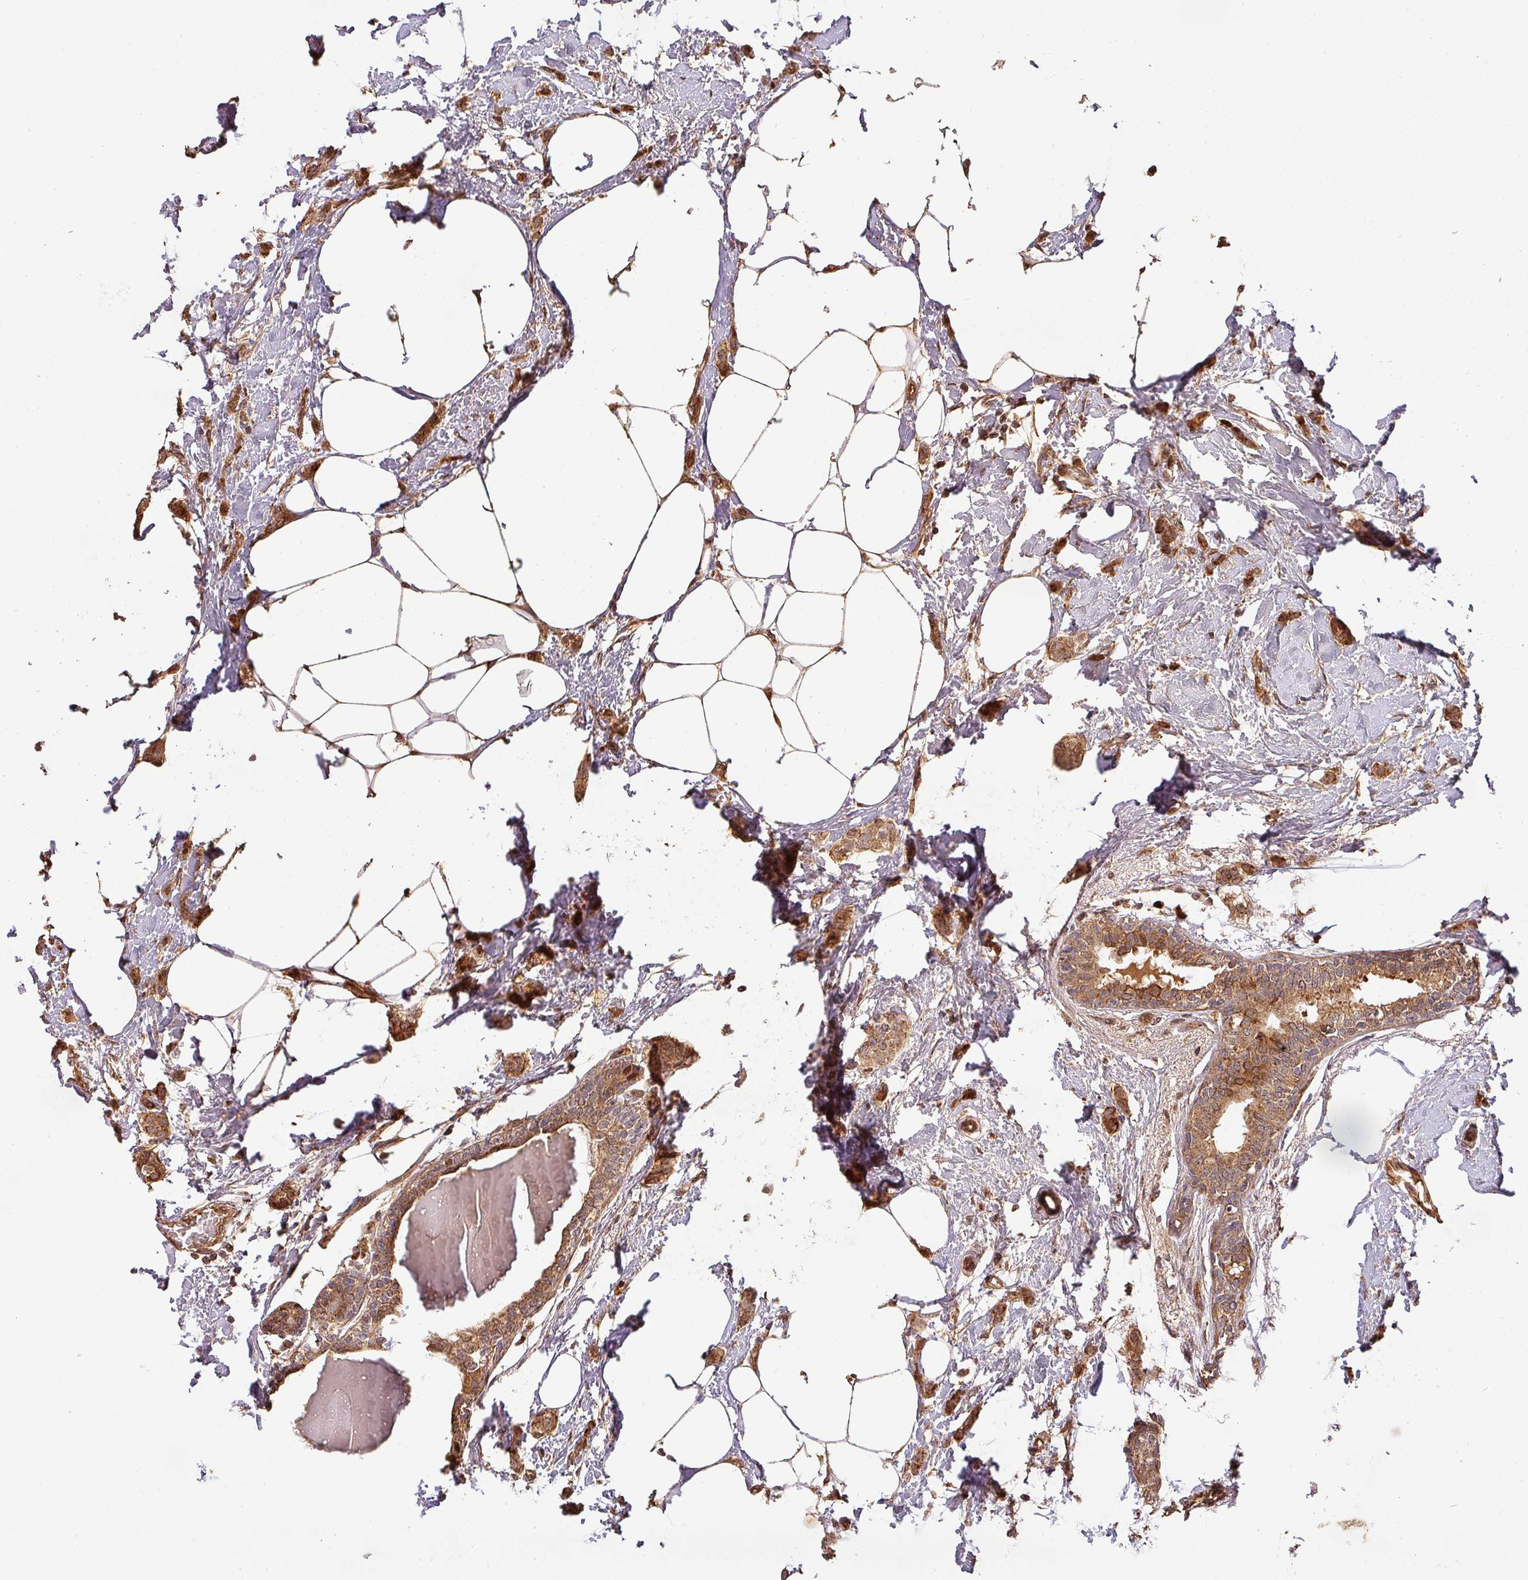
{"staining": {"intensity": "moderate", "quantity": ">75%", "location": "cytoplasmic/membranous"}, "tissue": "breast cancer", "cell_type": "Tumor cells", "image_type": "cancer", "snomed": [{"axis": "morphology", "description": "Duct carcinoma"}, {"axis": "topography", "description": "Breast"}], "caption": "Protein positivity by IHC shows moderate cytoplasmic/membranous staining in about >75% of tumor cells in infiltrating ductal carcinoma (breast). The staining was performed using DAB to visualize the protein expression in brown, while the nuclei were stained in blue with hematoxylin (Magnification: 20x).", "gene": "BPIFB3", "patient": {"sex": "female", "age": 72}}